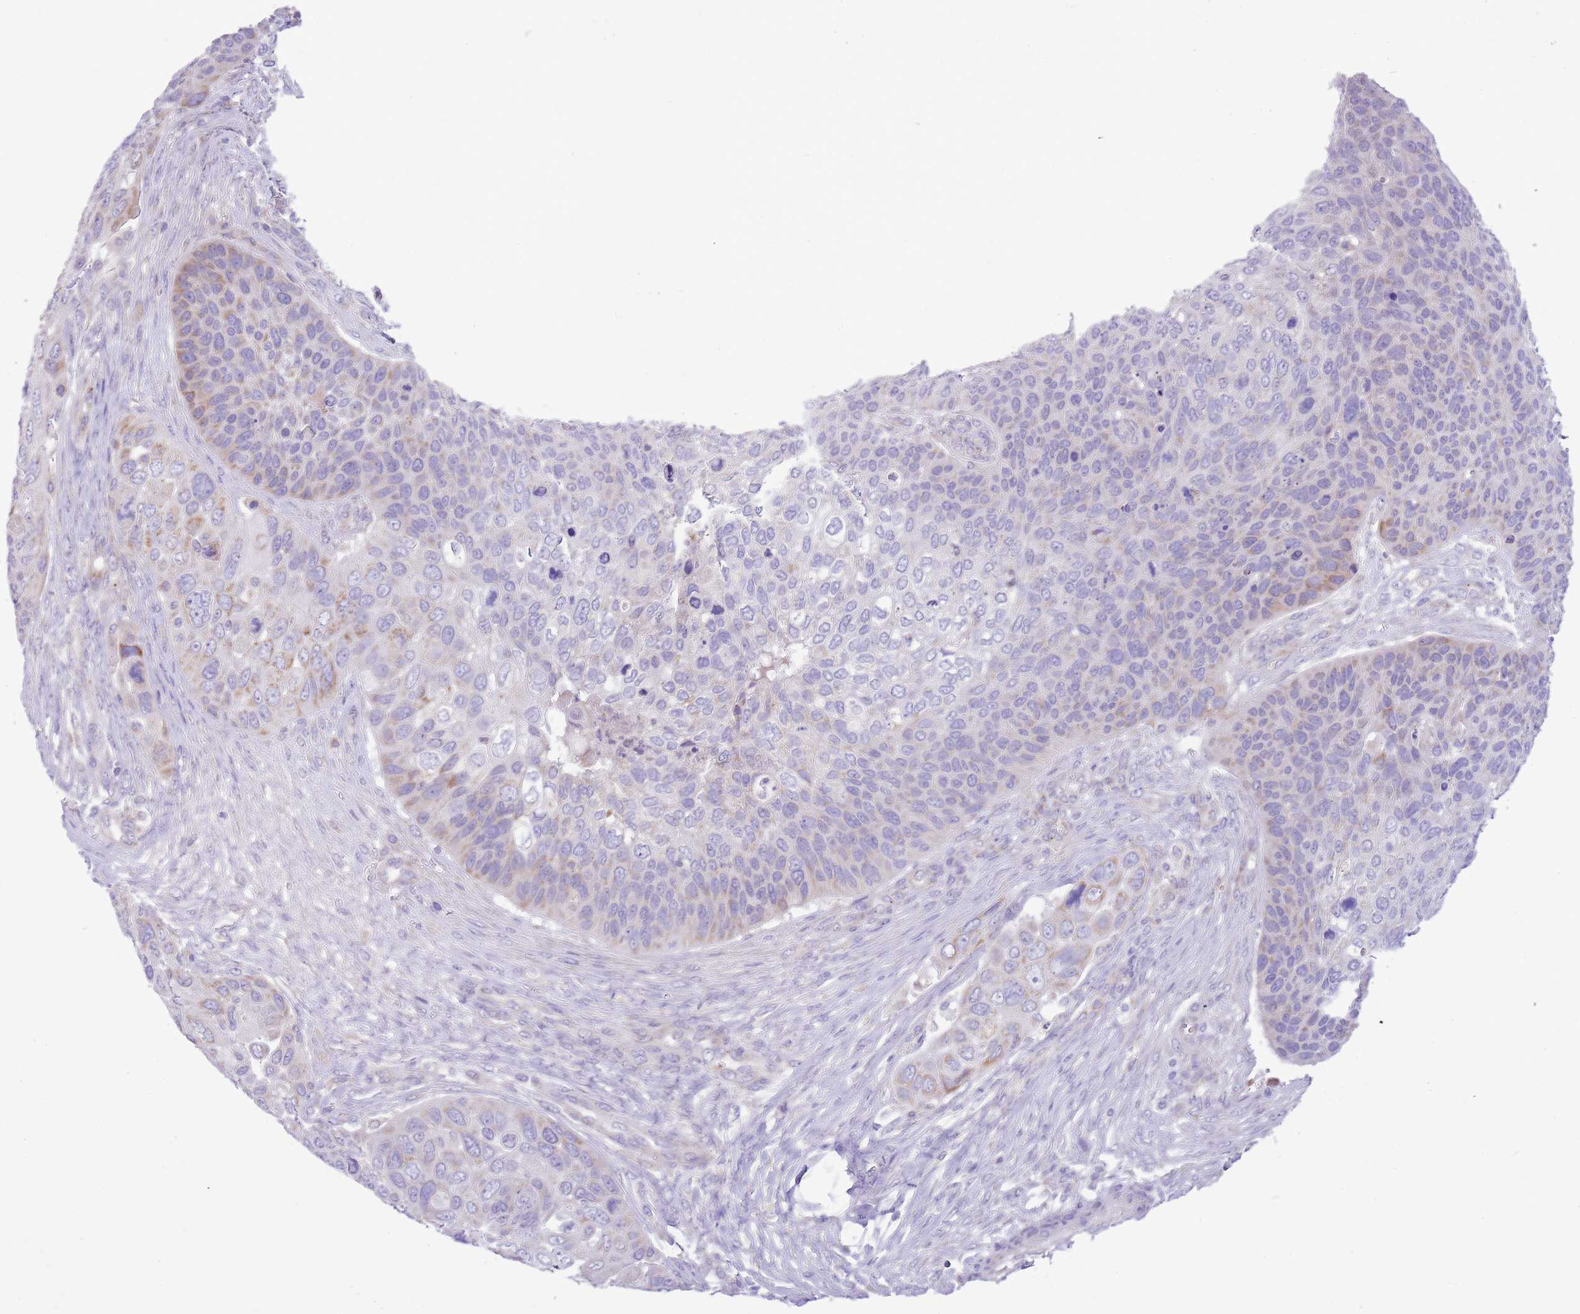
{"staining": {"intensity": "weak", "quantity": "25%-75%", "location": "cytoplasmic/membranous"}, "tissue": "skin cancer", "cell_type": "Tumor cells", "image_type": "cancer", "snomed": [{"axis": "morphology", "description": "Basal cell carcinoma"}, {"axis": "topography", "description": "Skin"}], "caption": "The immunohistochemical stain labels weak cytoplasmic/membranous expression in tumor cells of skin cancer tissue. (brown staining indicates protein expression, while blue staining denotes nuclei).", "gene": "OAZ2", "patient": {"sex": "female", "age": 74}}